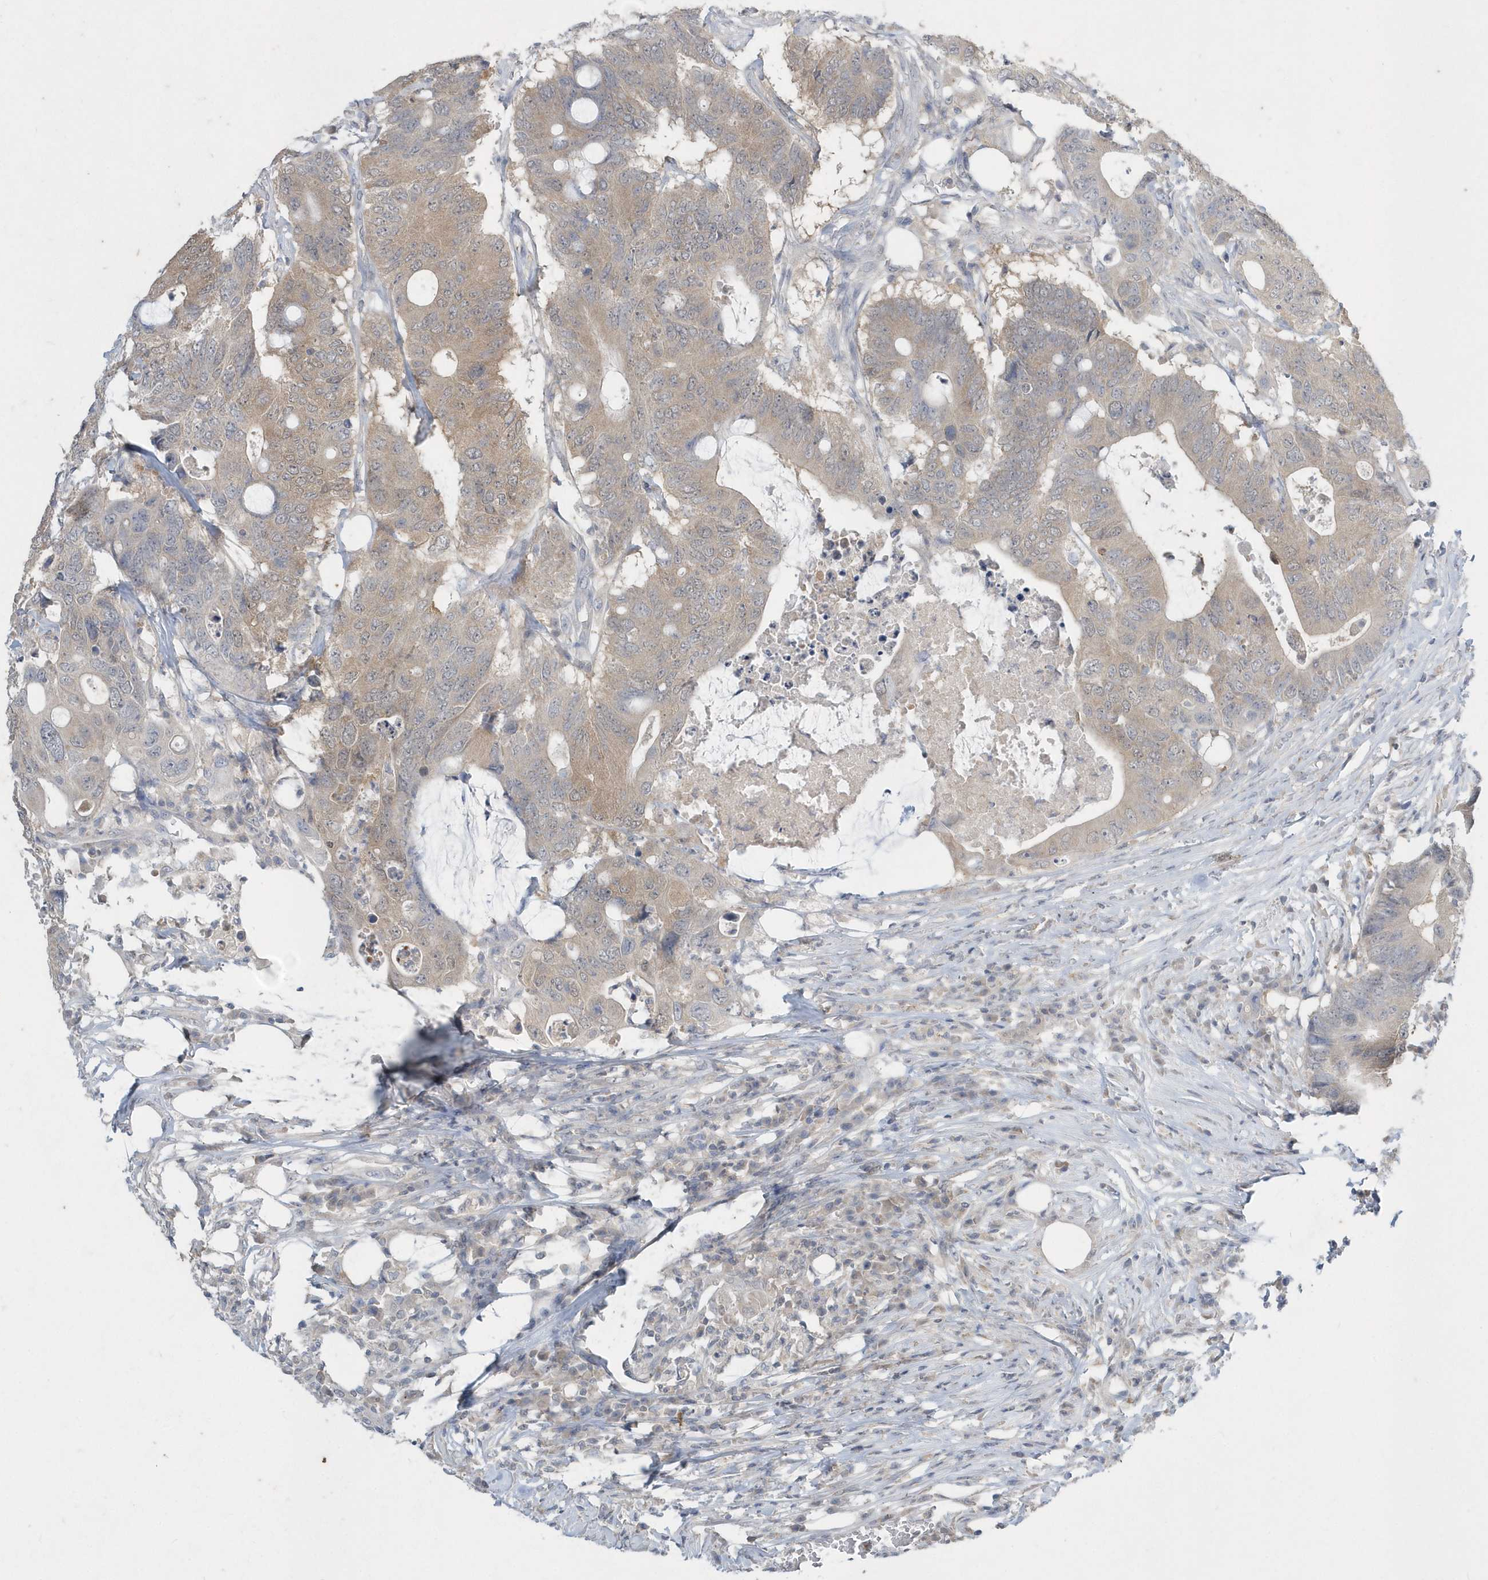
{"staining": {"intensity": "moderate", "quantity": "25%-75%", "location": "cytoplasmic/membranous"}, "tissue": "colorectal cancer", "cell_type": "Tumor cells", "image_type": "cancer", "snomed": [{"axis": "morphology", "description": "Adenocarcinoma, NOS"}, {"axis": "topography", "description": "Colon"}], "caption": "Immunohistochemistry of colorectal cancer reveals medium levels of moderate cytoplasmic/membranous staining in about 25%-75% of tumor cells.", "gene": "AKR7A2", "patient": {"sex": "male", "age": 71}}